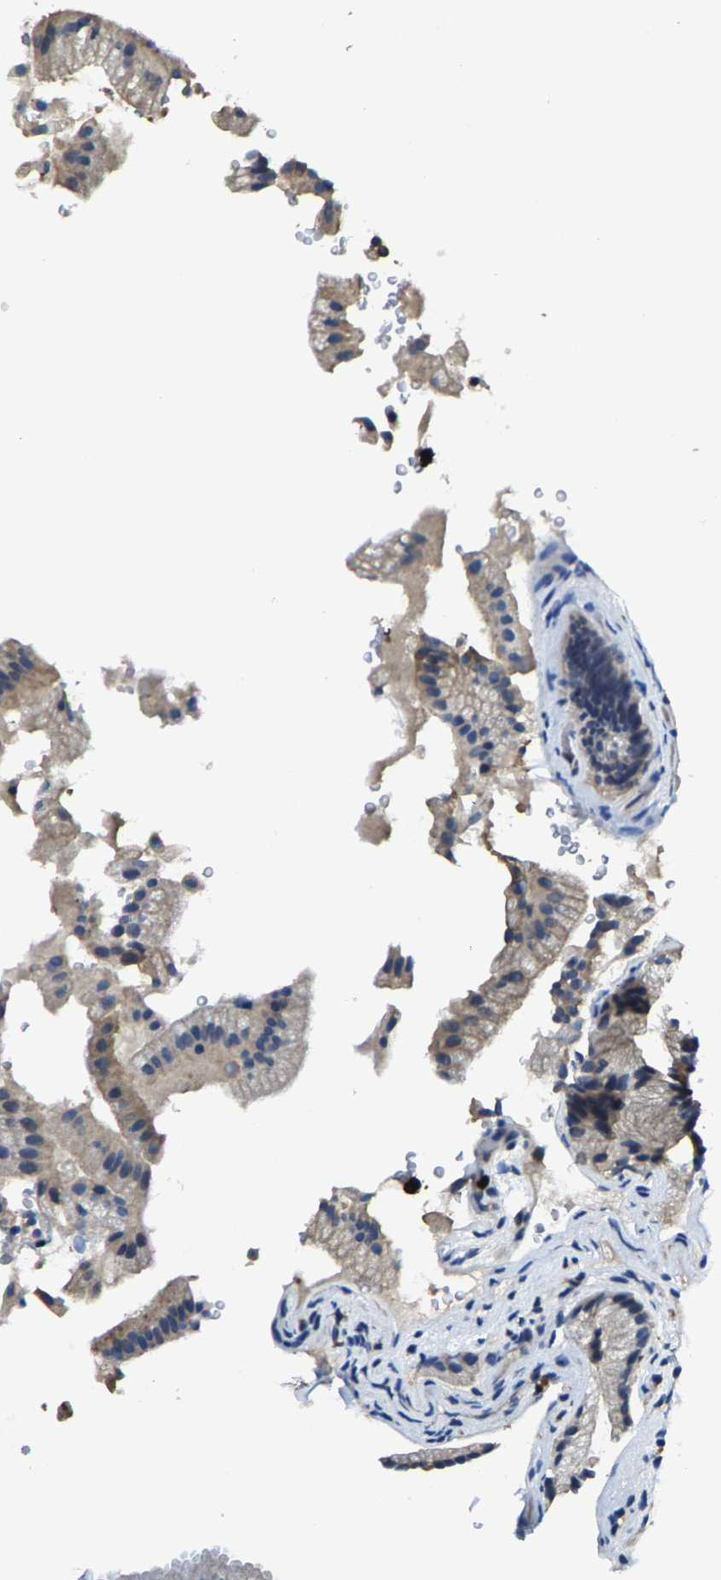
{"staining": {"intensity": "moderate", "quantity": "25%-75%", "location": "cytoplasmic/membranous"}, "tissue": "gallbladder", "cell_type": "Glandular cells", "image_type": "normal", "snomed": [{"axis": "morphology", "description": "Normal tissue, NOS"}, {"axis": "topography", "description": "Gallbladder"}], "caption": "Immunohistochemistry photomicrograph of benign gallbladder: gallbladder stained using immunohistochemistry (IHC) displays medium levels of moderate protein expression localized specifically in the cytoplasmic/membranous of glandular cells, appearing as a cytoplasmic/membranous brown color.", "gene": "TRAF6", "patient": {"sex": "male", "age": 49}}